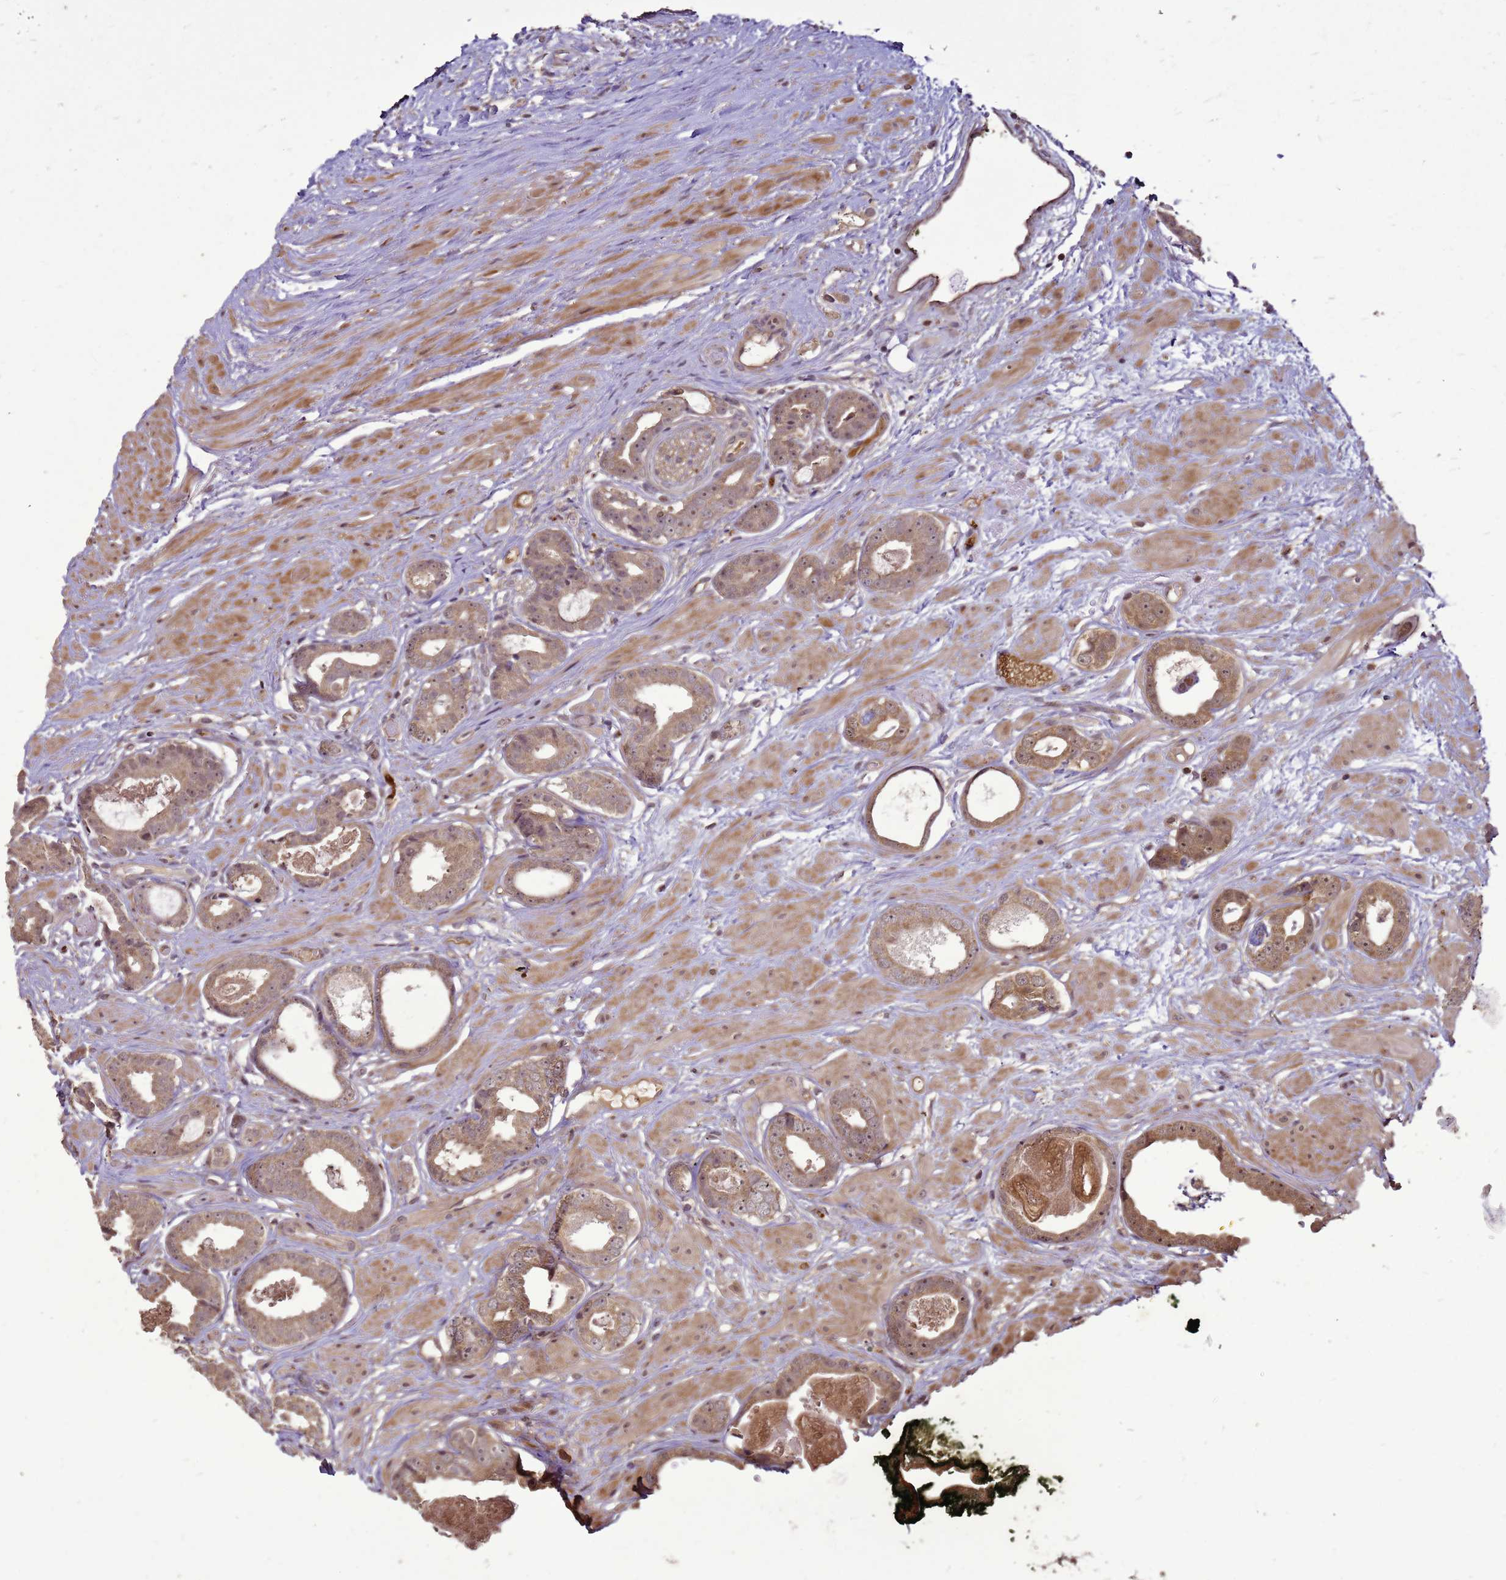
{"staining": {"intensity": "moderate", "quantity": ">75%", "location": "cytoplasmic/membranous,nuclear"}, "tissue": "prostate cancer", "cell_type": "Tumor cells", "image_type": "cancer", "snomed": [{"axis": "morphology", "description": "Adenocarcinoma, Low grade"}, {"axis": "topography", "description": "Prostate"}], "caption": "DAB immunohistochemical staining of prostate cancer demonstrates moderate cytoplasmic/membranous and nuclear protein positivity in approximately >75% of tumor cells.", "gene": "CRBN", "patient": {"sex": "male", "age": 64}}